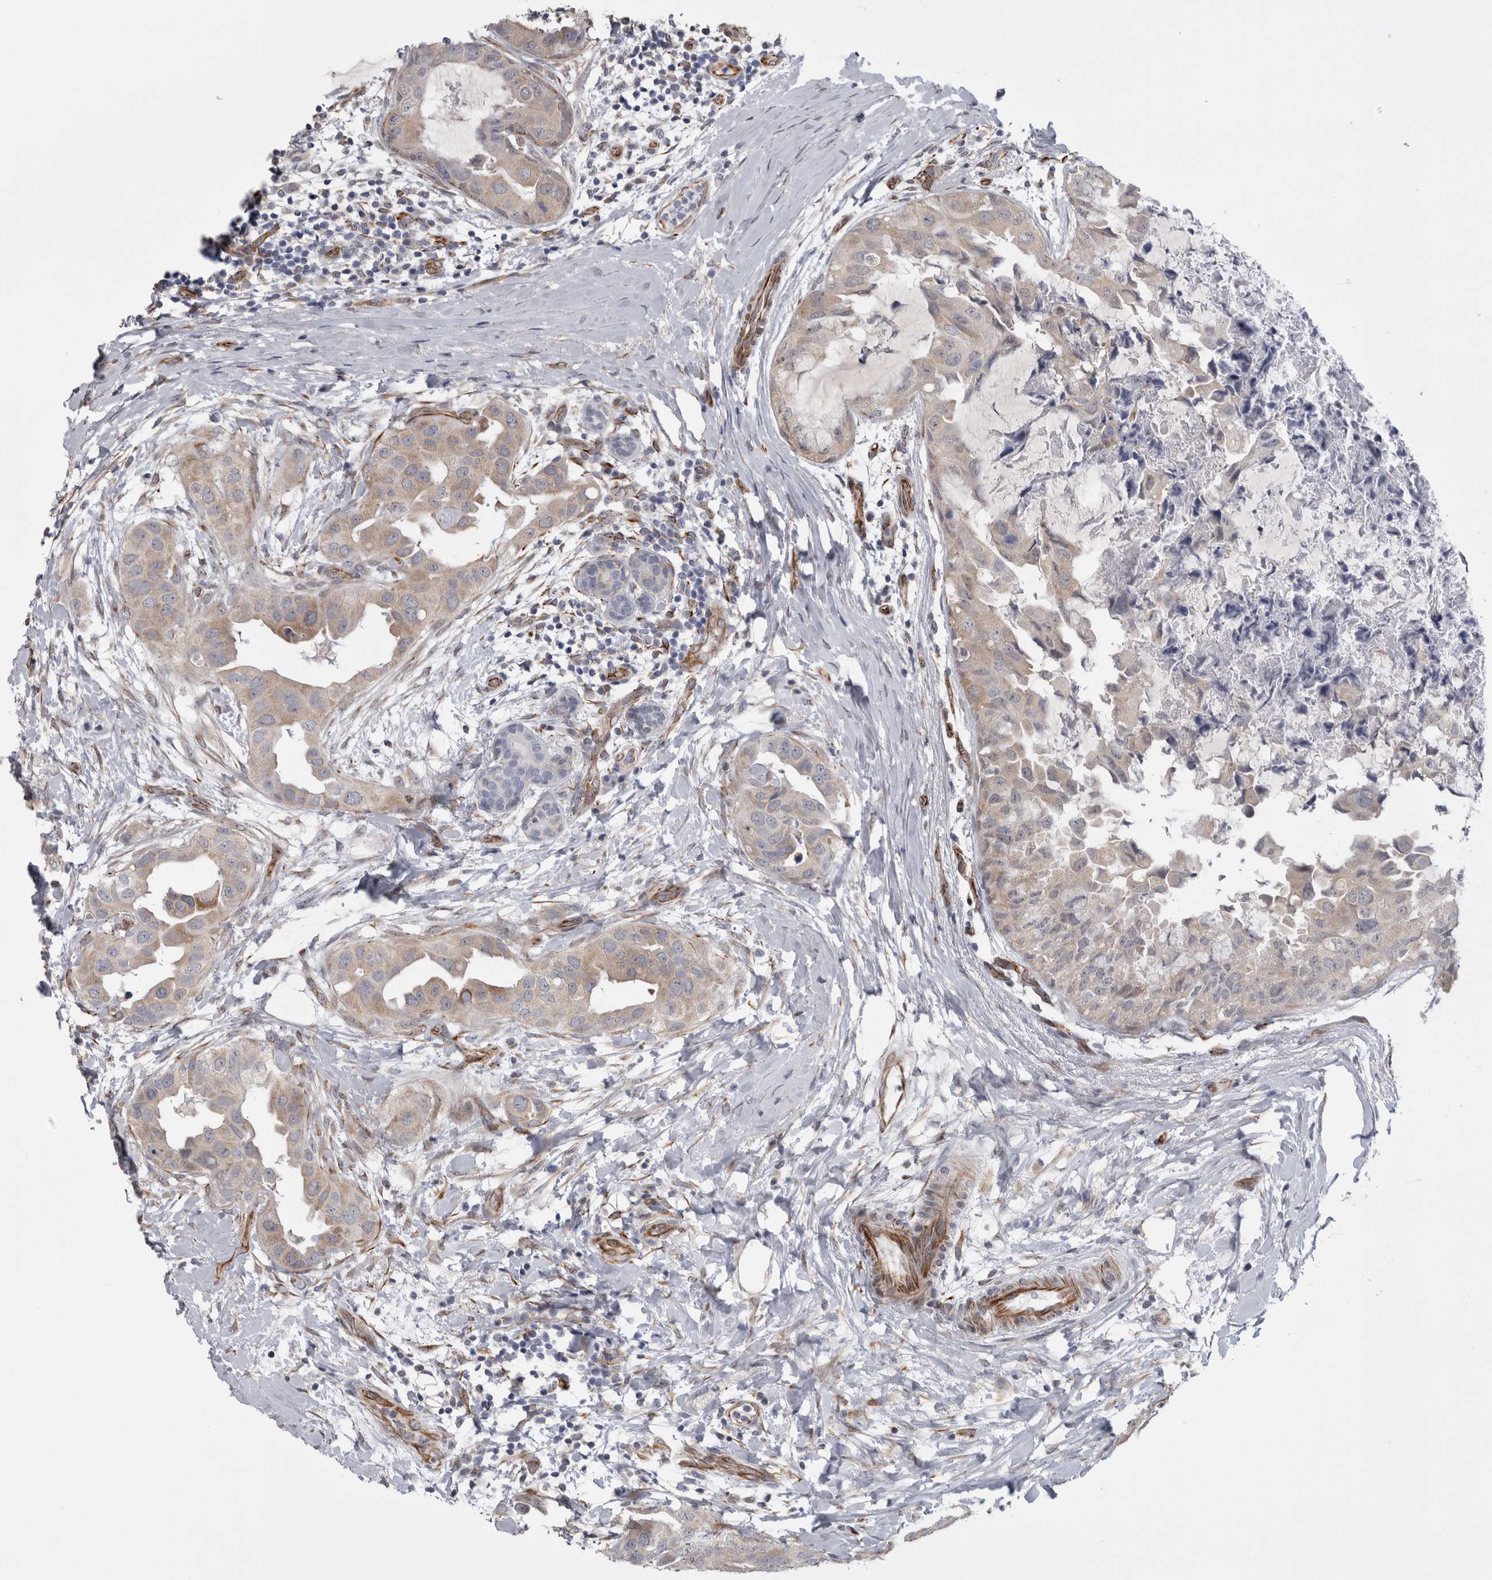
{"staining": {"intensity": "weak", "quantity": "25%-75%", "location": "cytoplasmic/membranous"}, "tissue": "breast cancer", "cell_type": "Tumor cells", "image_type": "cancer", "snomed": [{"axis": "morphology", "description": "Duct carcinoma"}, {"axis": "topography", "description": "Breast"}], "caption": "Immunohistochemical staining of breast invasive ductal carcinoma displays weak cytoplasmic/membranous protein expression in about 25%-75% of tumor cells.", "gene": "ACOT7", "patient": {"sex": "female", "age": 40}}